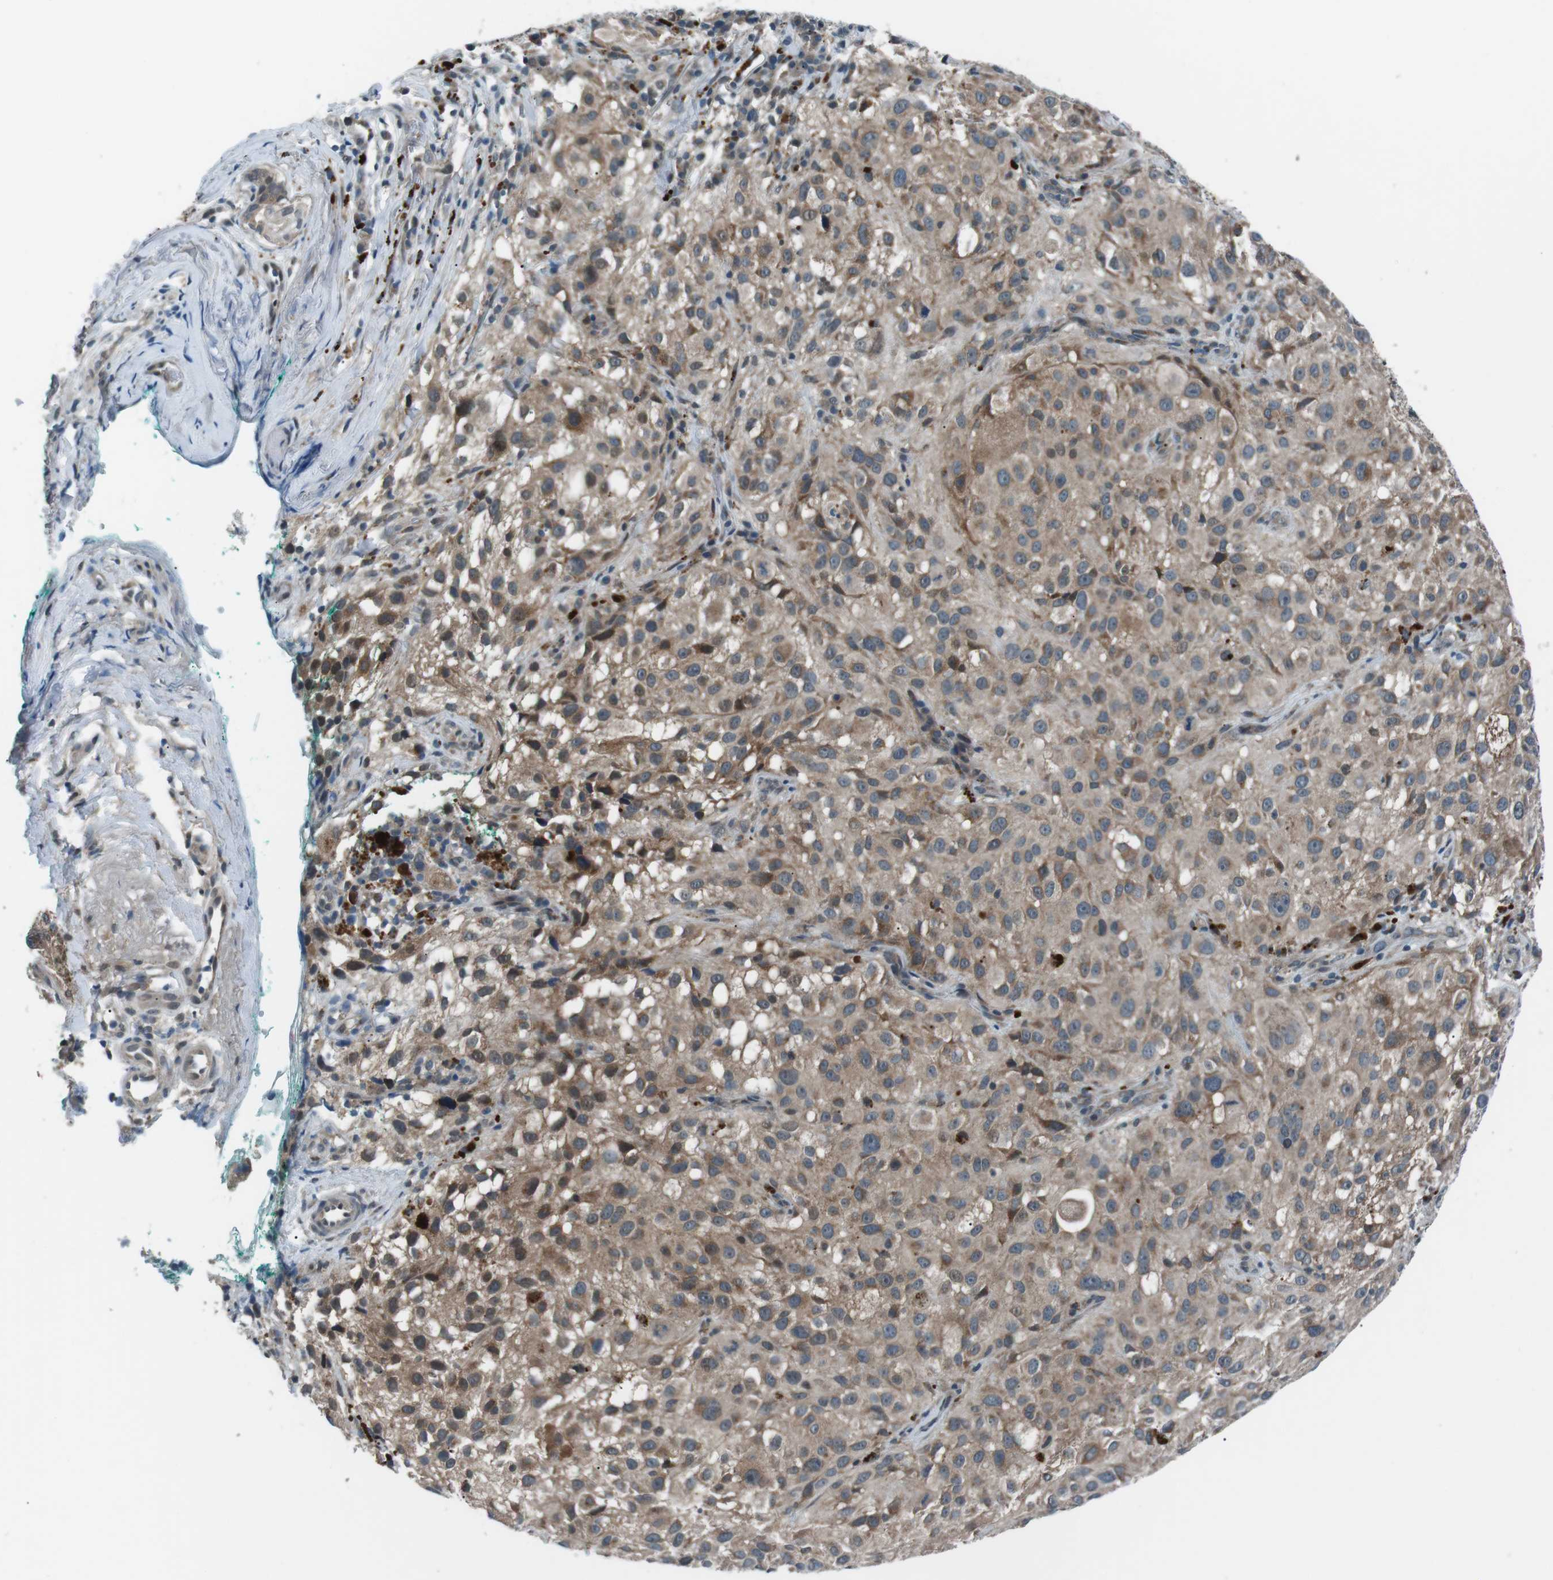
{"staining": {"intensity": "weak", "quantity": ">75%", "location": "cytoplasmic/membranous"}, "tissue": "melanoma", "cell_type": "Tumor cells", "image_type": "cancer", "snomed": [{"axis": "morphology", "description": "Necrosis, NOS"}, {"axis": "morphology", "description": "Malignant melanoma, NOS"}, {"axis": "topography", "description": "Skin"}], "caption": "A brown stain highlights weak cytoplasmic/membranous expression of a protein in human melanoma tumor cells. The protein is shown in brown color, while the nuclei are stained blue.", "gene": "LRIG2", "patient": {"sex": "female", "age": 87}}